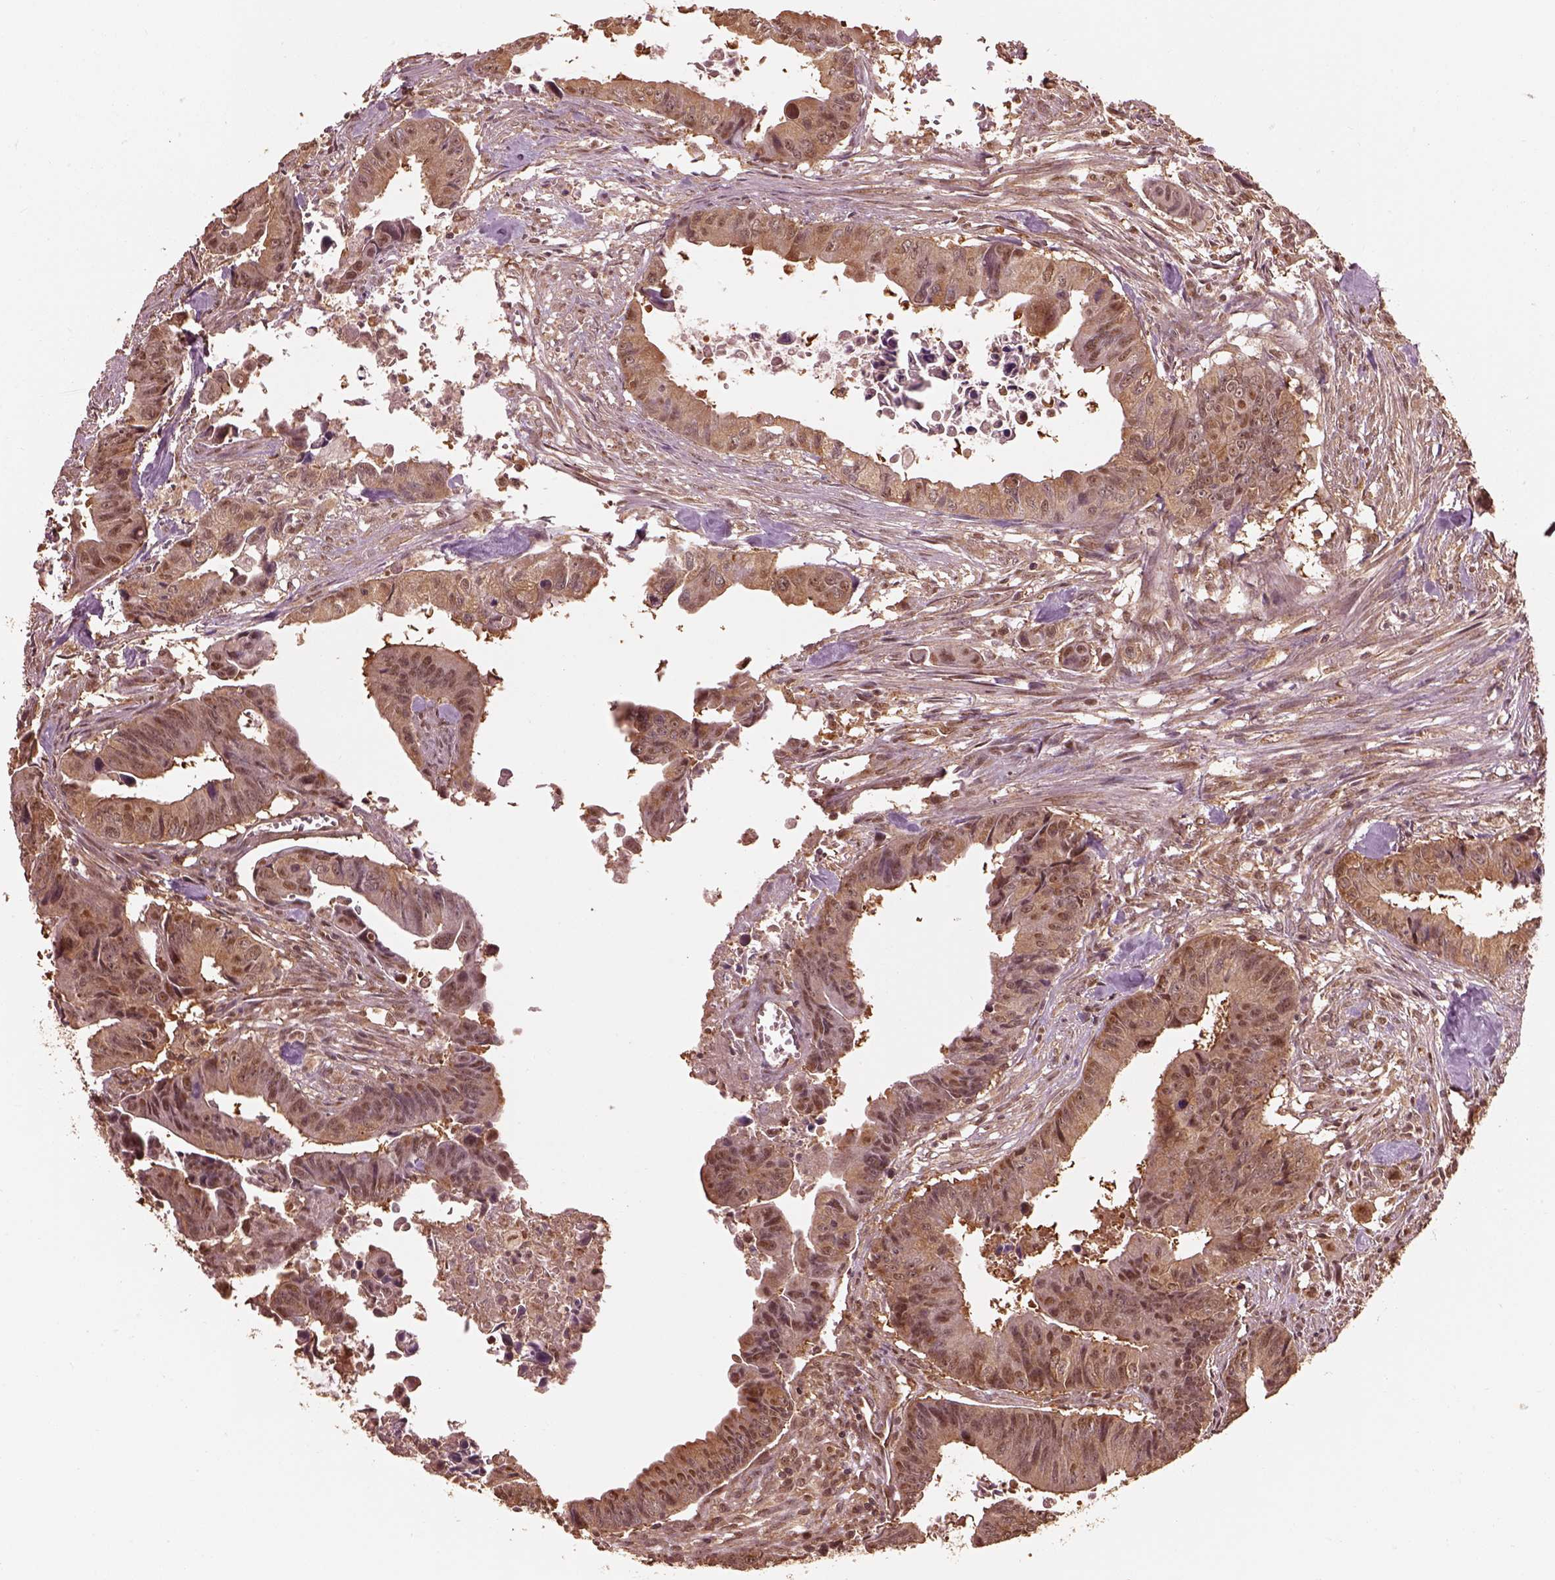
{"staining": {"intensity": "weak", "quantity": "25%-75%", "location": "cytoplasmic/membranous,nuclear"}, "tissue": "colorectal cancer", "cell_type": "Tumor cells", "image_type": "cancer", "snomed": [{"axis": "morphology", "description": "Adenocarcinoma, NOS"}, {"axis": "topography", "description": "Colon"}], "caption": "An image of human colorectal cancer (adenocarcinoma) stained for a protein reveals weak cytoplasmic/membranous and nuclear brown staining in tumor cells. (DAB IHC with brightfield microscopy, high magnification).", "gene": "PSMC5", "patient": {"sex": "female", "age": 87}}